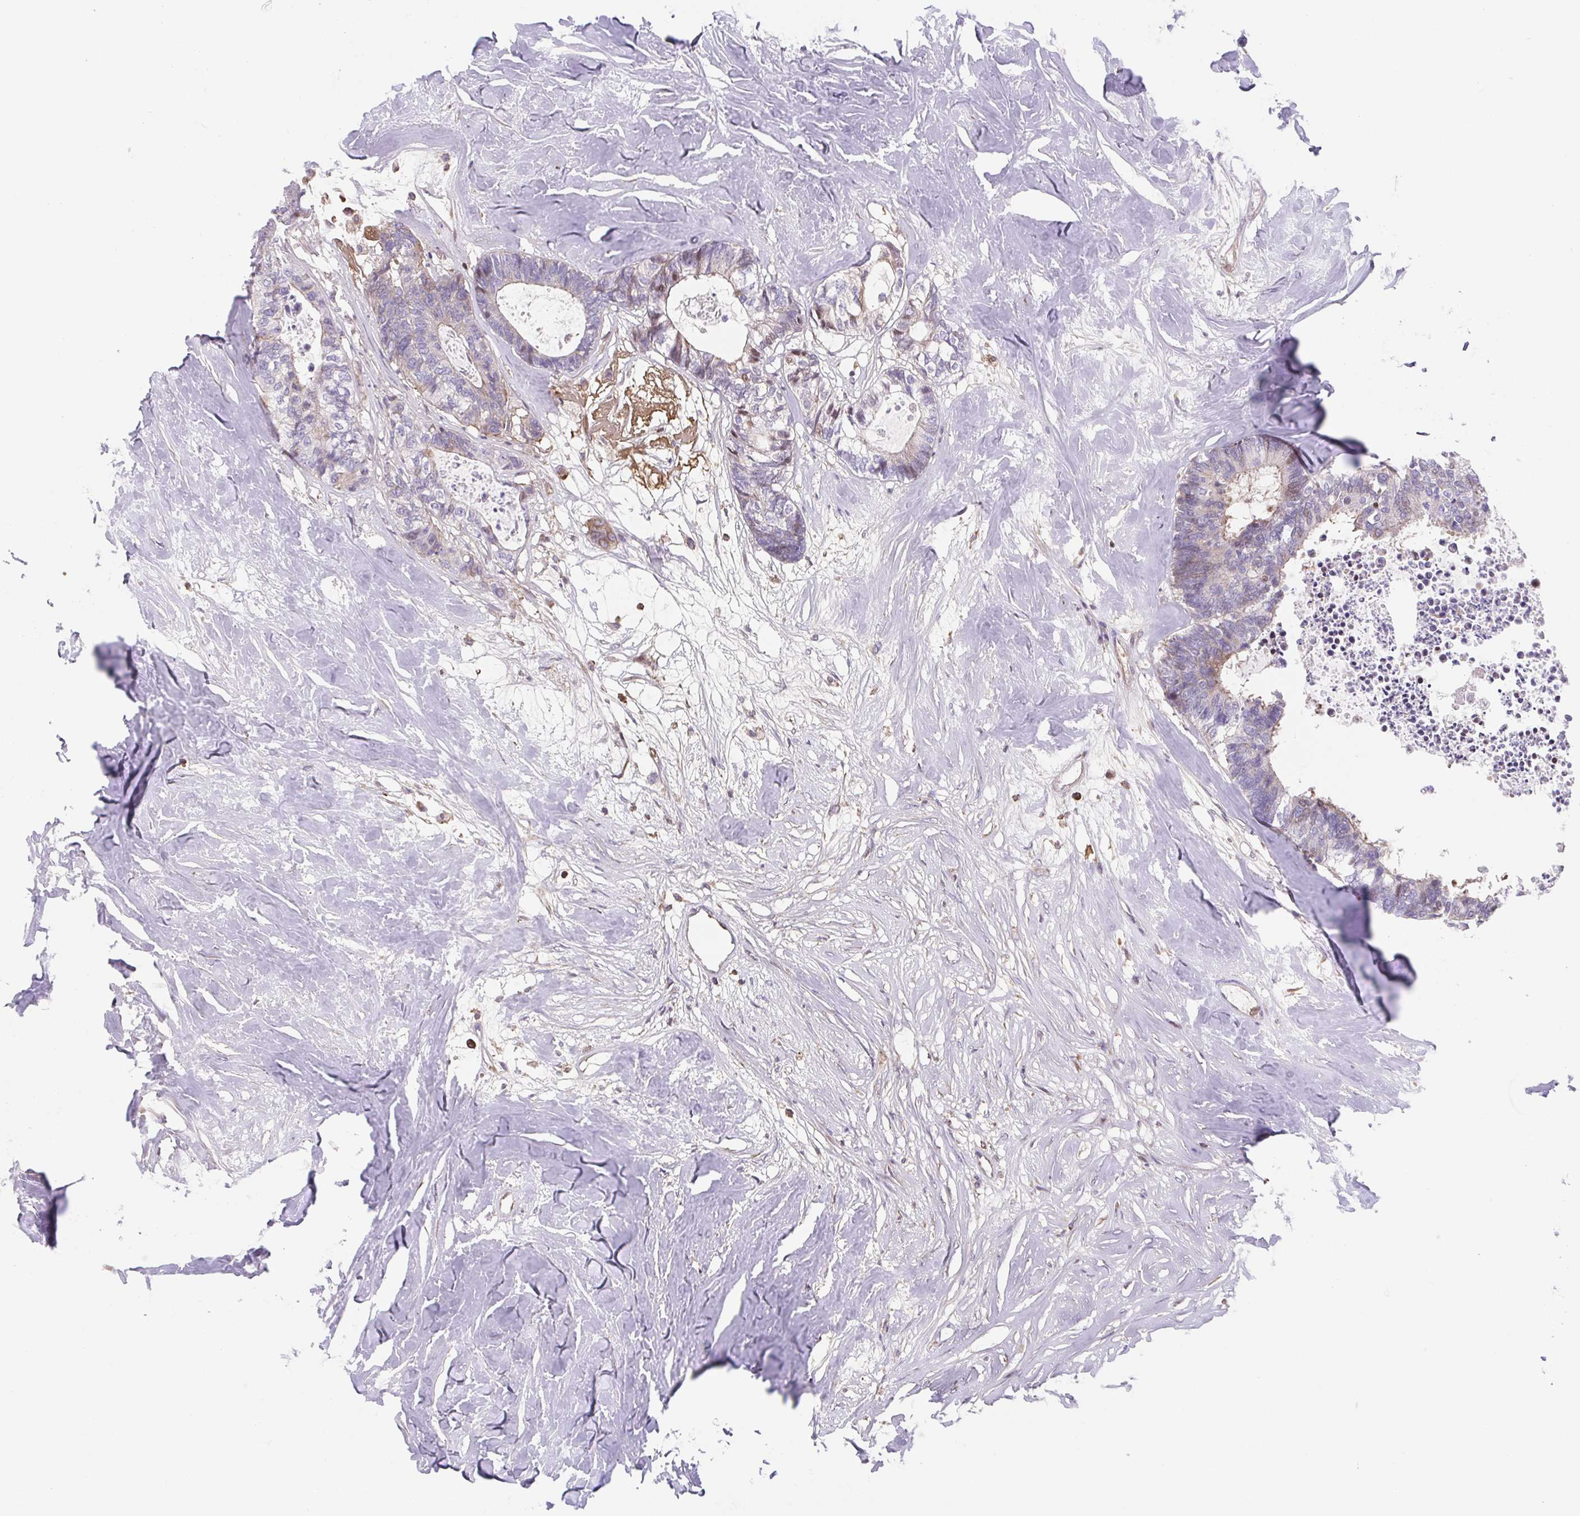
{"staining": {"intensity": "negative", "quantity": "none", "location": "none"}, "tissue": "colorectal cancer", "cell_type": "Tumor cells", "image_type": "cancer", "snomed": [{"axis": "morphology", "description": "Adenocarcinoma, NOS"}, {"axis": "topography", "description": "Colon"}, {"axis": "topography", "description": "Rectum"}], "caption": "Tumor cells are negative for protein expression in human colorectal cancer (adenocarcinoma).", "gene": "TPRG1", "patient": {"sex": "male", "age": 57}}